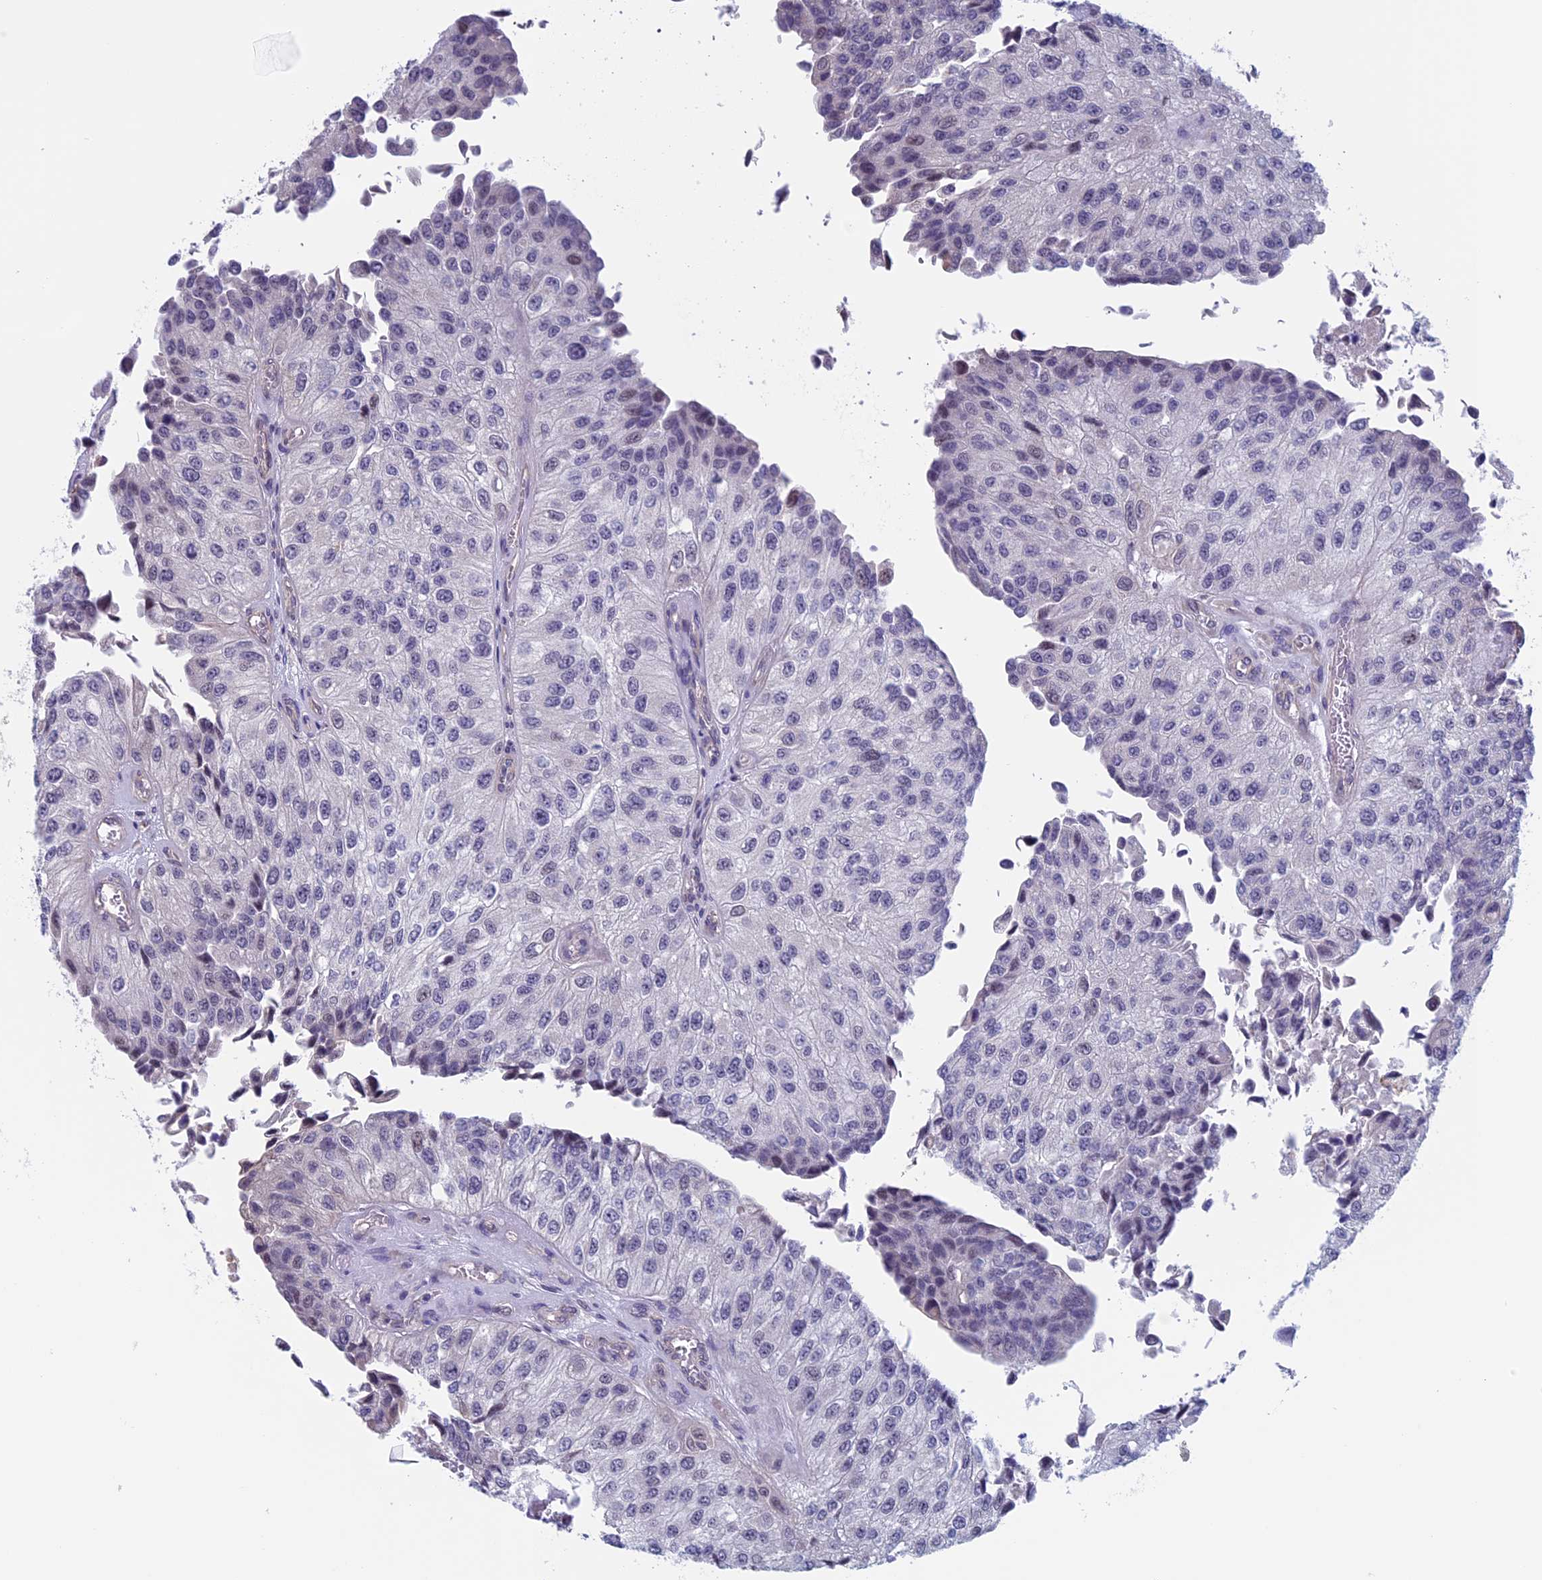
{"staining": {"intensity": "negative", "quantity": "none", "location": "none"}, "tissue": "urothelial cancer", "cell_type": "Tumor cells", "image_type": "cancer", "snomed": [{"axis": "morphology", "description": "Urothelial carcinoma, High grade"}, {"axis": "topography", "description": "Kidney"}, {"axis": "topography", "description": "Urinary bladder"}], "caption": "This is an IHC histopathology image of human urothelial carcinoma (high-grade). There is no positivity in tumor cells.", "gene": "SLC1A6", "patient": {"sex": "male", "age": 77}}